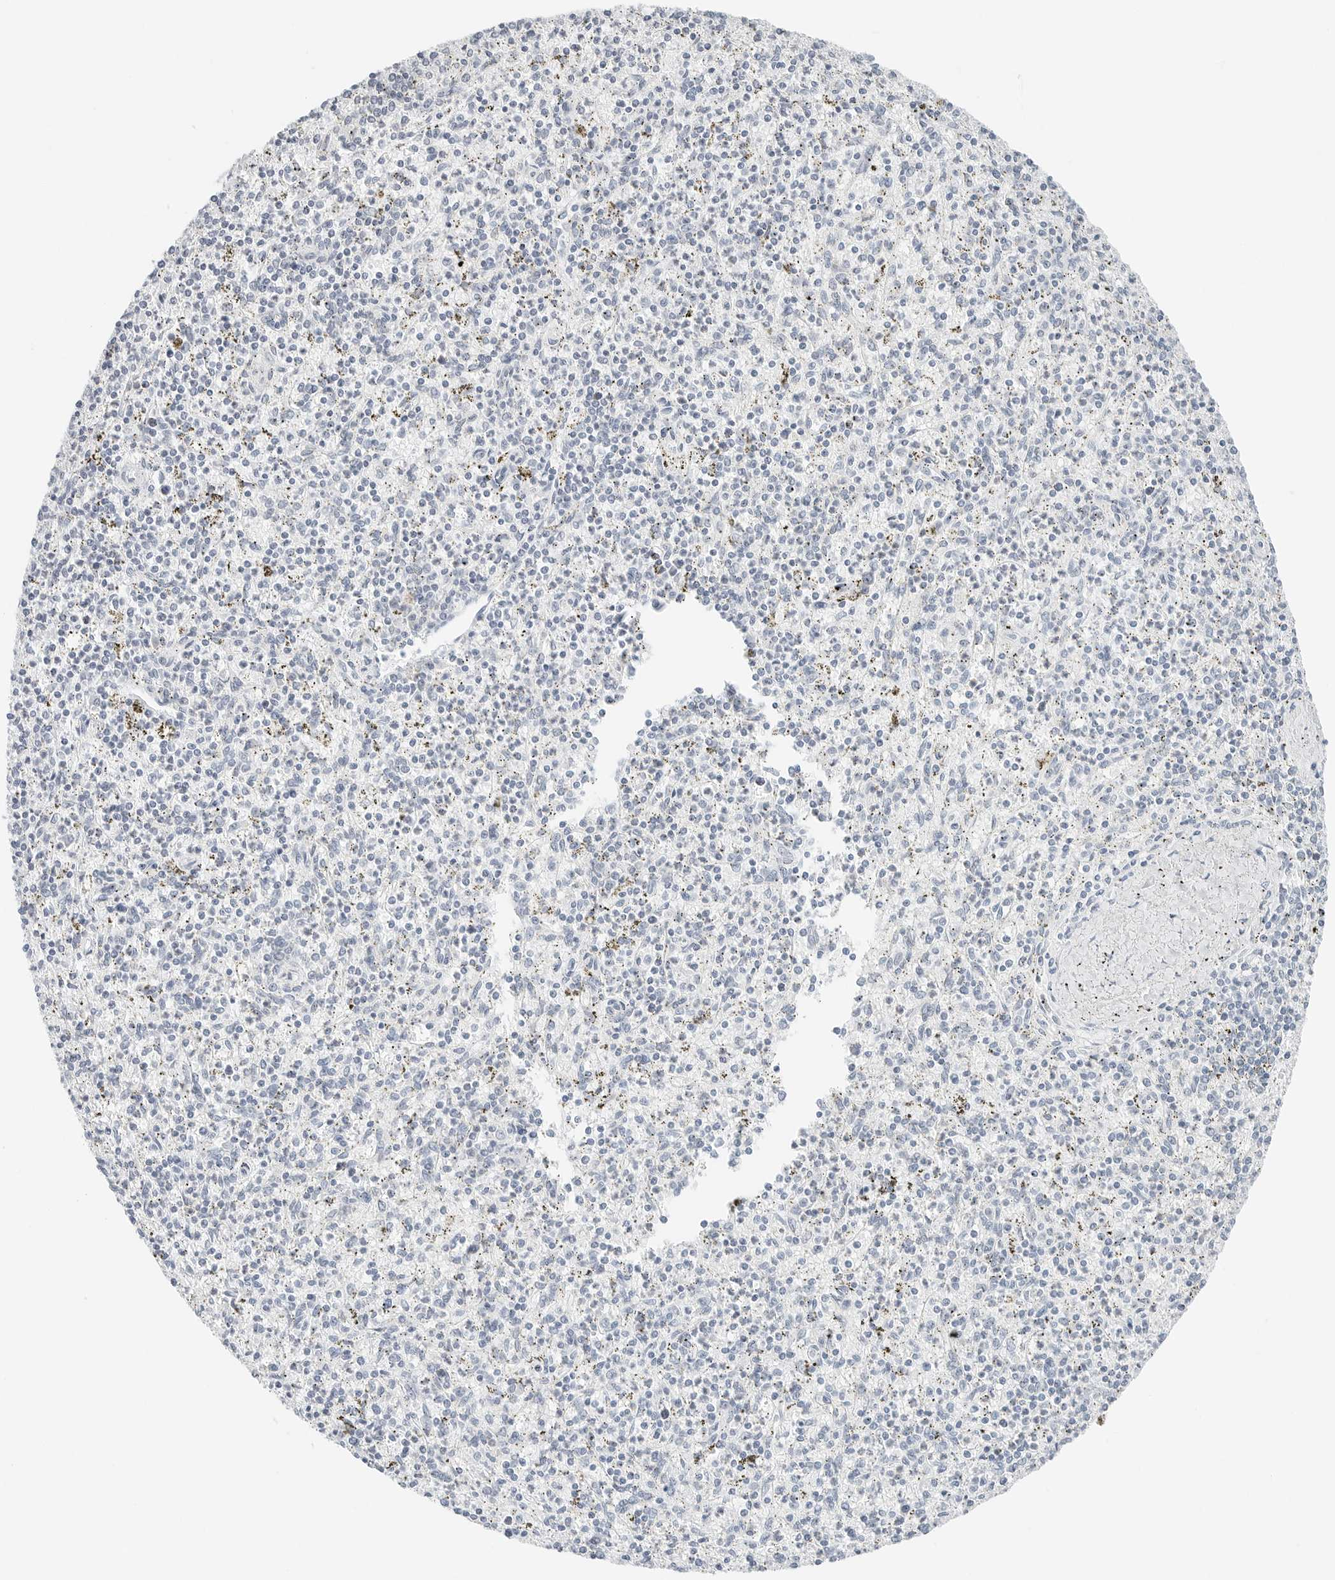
{"staining": {"intensity": "negative", "quantity": "none", "location": "none"}, "tissue": "spleen", "cell_type": "Cells in red pulp", "image_type": "normal", "snomed": [{"axis": "morphology", "description": "Normal tissue, NOS"}, {"axis": "topography", "description": "Spleen"}], "caption": "Image shows no protein positivity in cells in red pulp of unremarkable spleen.", "gene": "CCSAP", "patient": {"sex": "male", "age": 72}}